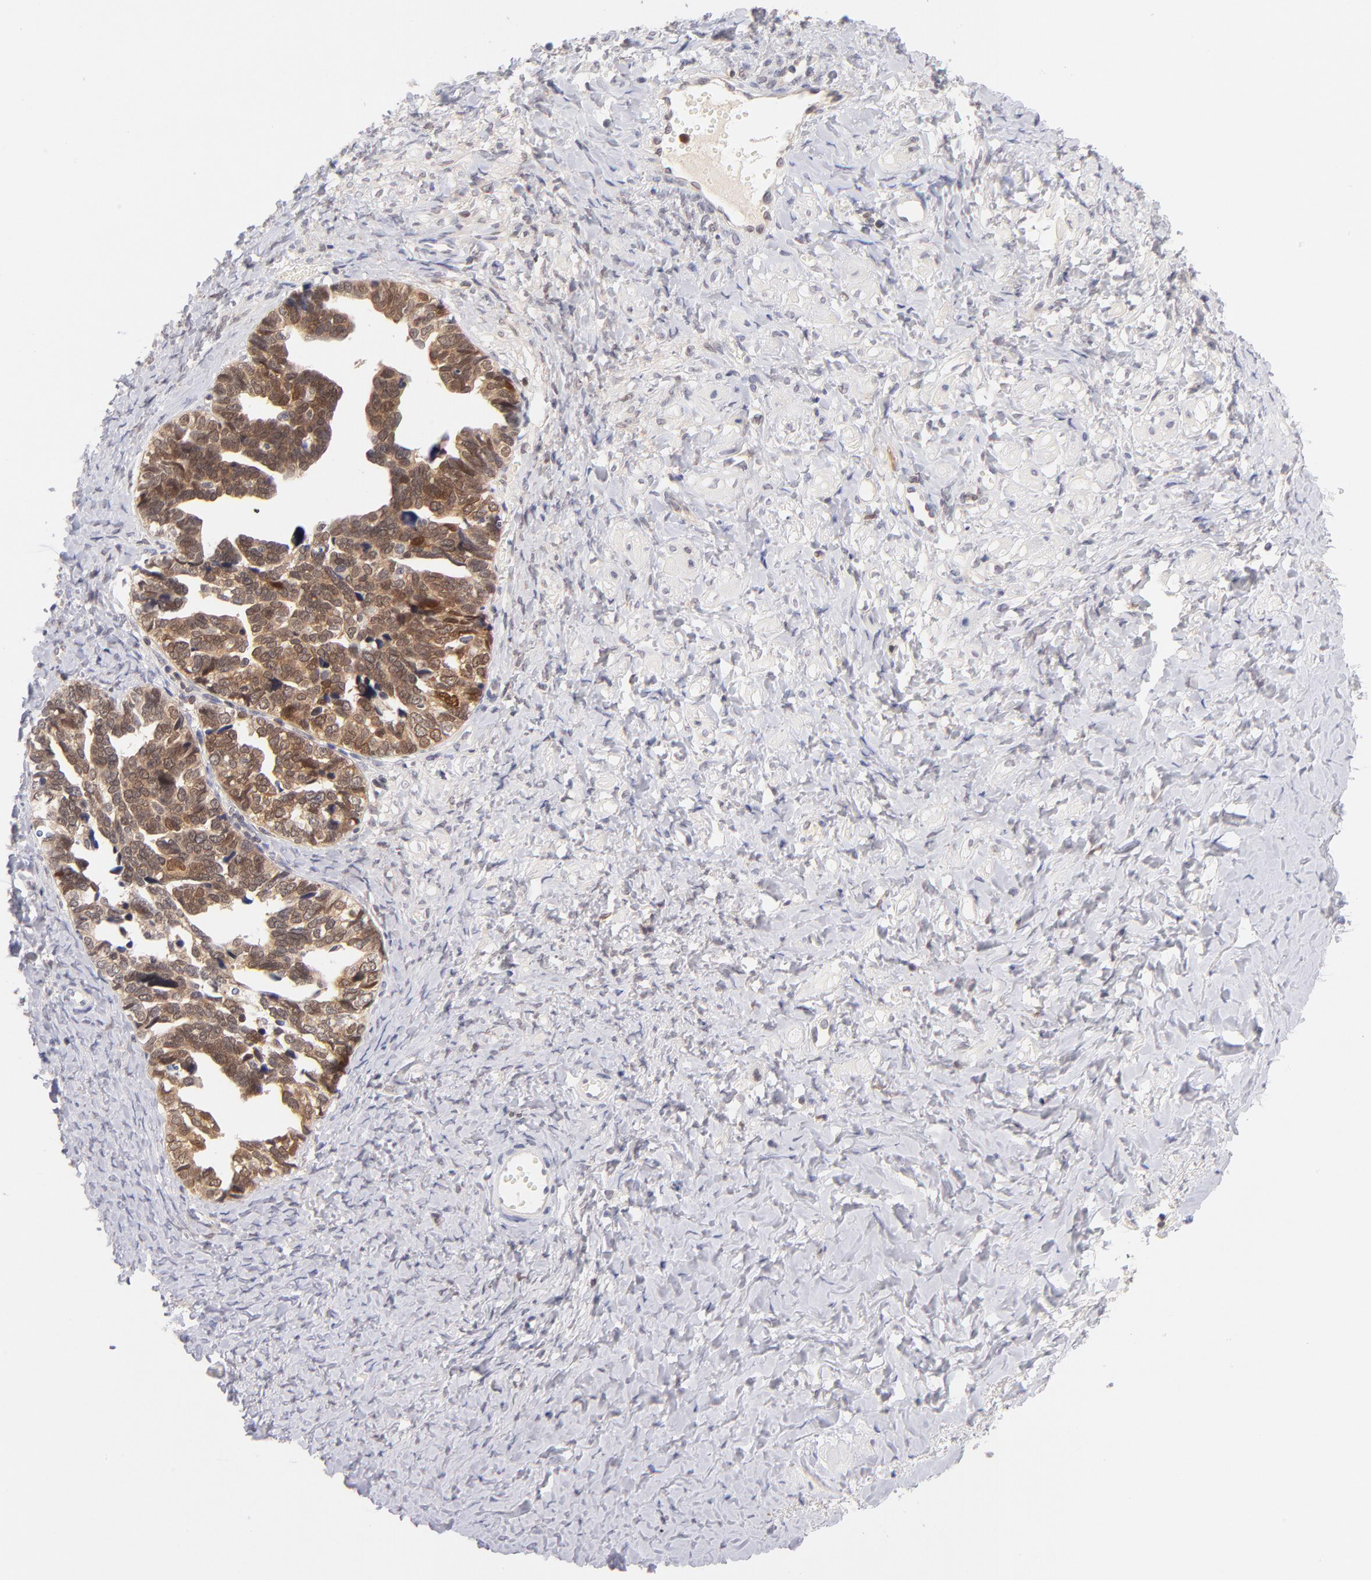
{"staining": {"intensity": "weak", "quantity": ">75%", "location": "cytoplasmic/membranous,nuclear"}, "tissue": "ovarian cancer", "cell_type": "Tumor cells", "image_type": "cancer", "snomed": [{"axis": "morphology", "description": "Cystadenocarcinoma, serous, NOS"}, {"axis": "topography", "description": "Ovary"}], "caption": "A micrograph of human serous cystadenocarcinoma (ovarian) stained for a protein shows weak cytoplasmic/membranous and nuclear brown staining in tumor cells. The protein is stained brown, and the nuclei are stained in blue (DAB (3,3'-diaminobenzidine) IHC with brightfield microscopy, high magnification).", "gene": "CASP6", "patient": {"sex": "female", "age": 77}}